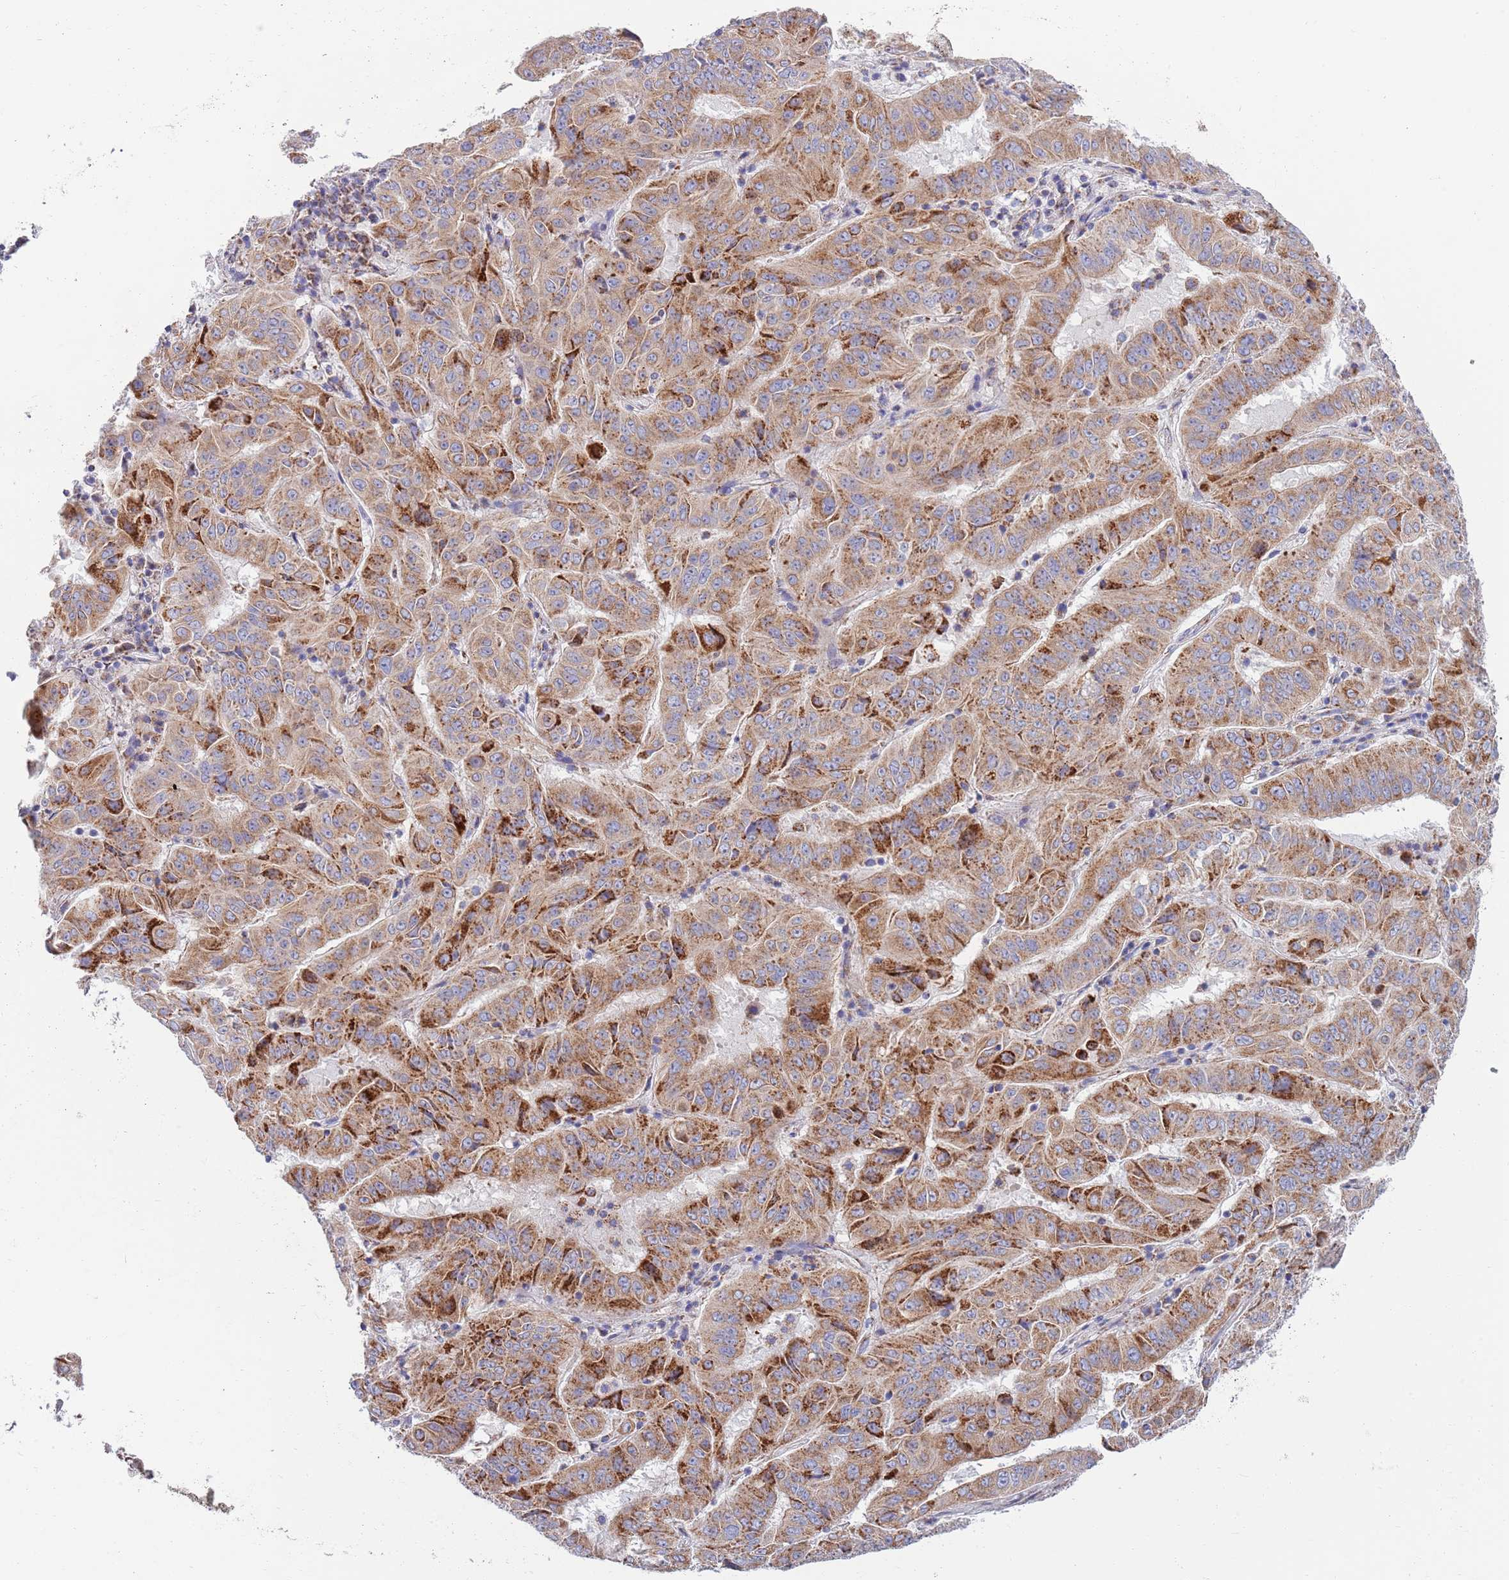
{"staining": {"intensity": "strong", "quantity": ">75%", "location": "cytoplasmic/membranous"}, "tissue": "pancreatic cancer", "cell_type": "Tumor cells", "image_type": "cancer", "snomed": [{"axis": "morphology", "description": "Adenocarcinoma, NOS"}, {"axis": "topography", "description": "Pancreas"}], "caption": "The immunohistochemical stain labels strong cytoplasmic/membranous expression in tumor cells of pancreatic adenocarcinoma tissue.", "gene": "EMC8", "patient": {"sex": "male", "age": 63}}